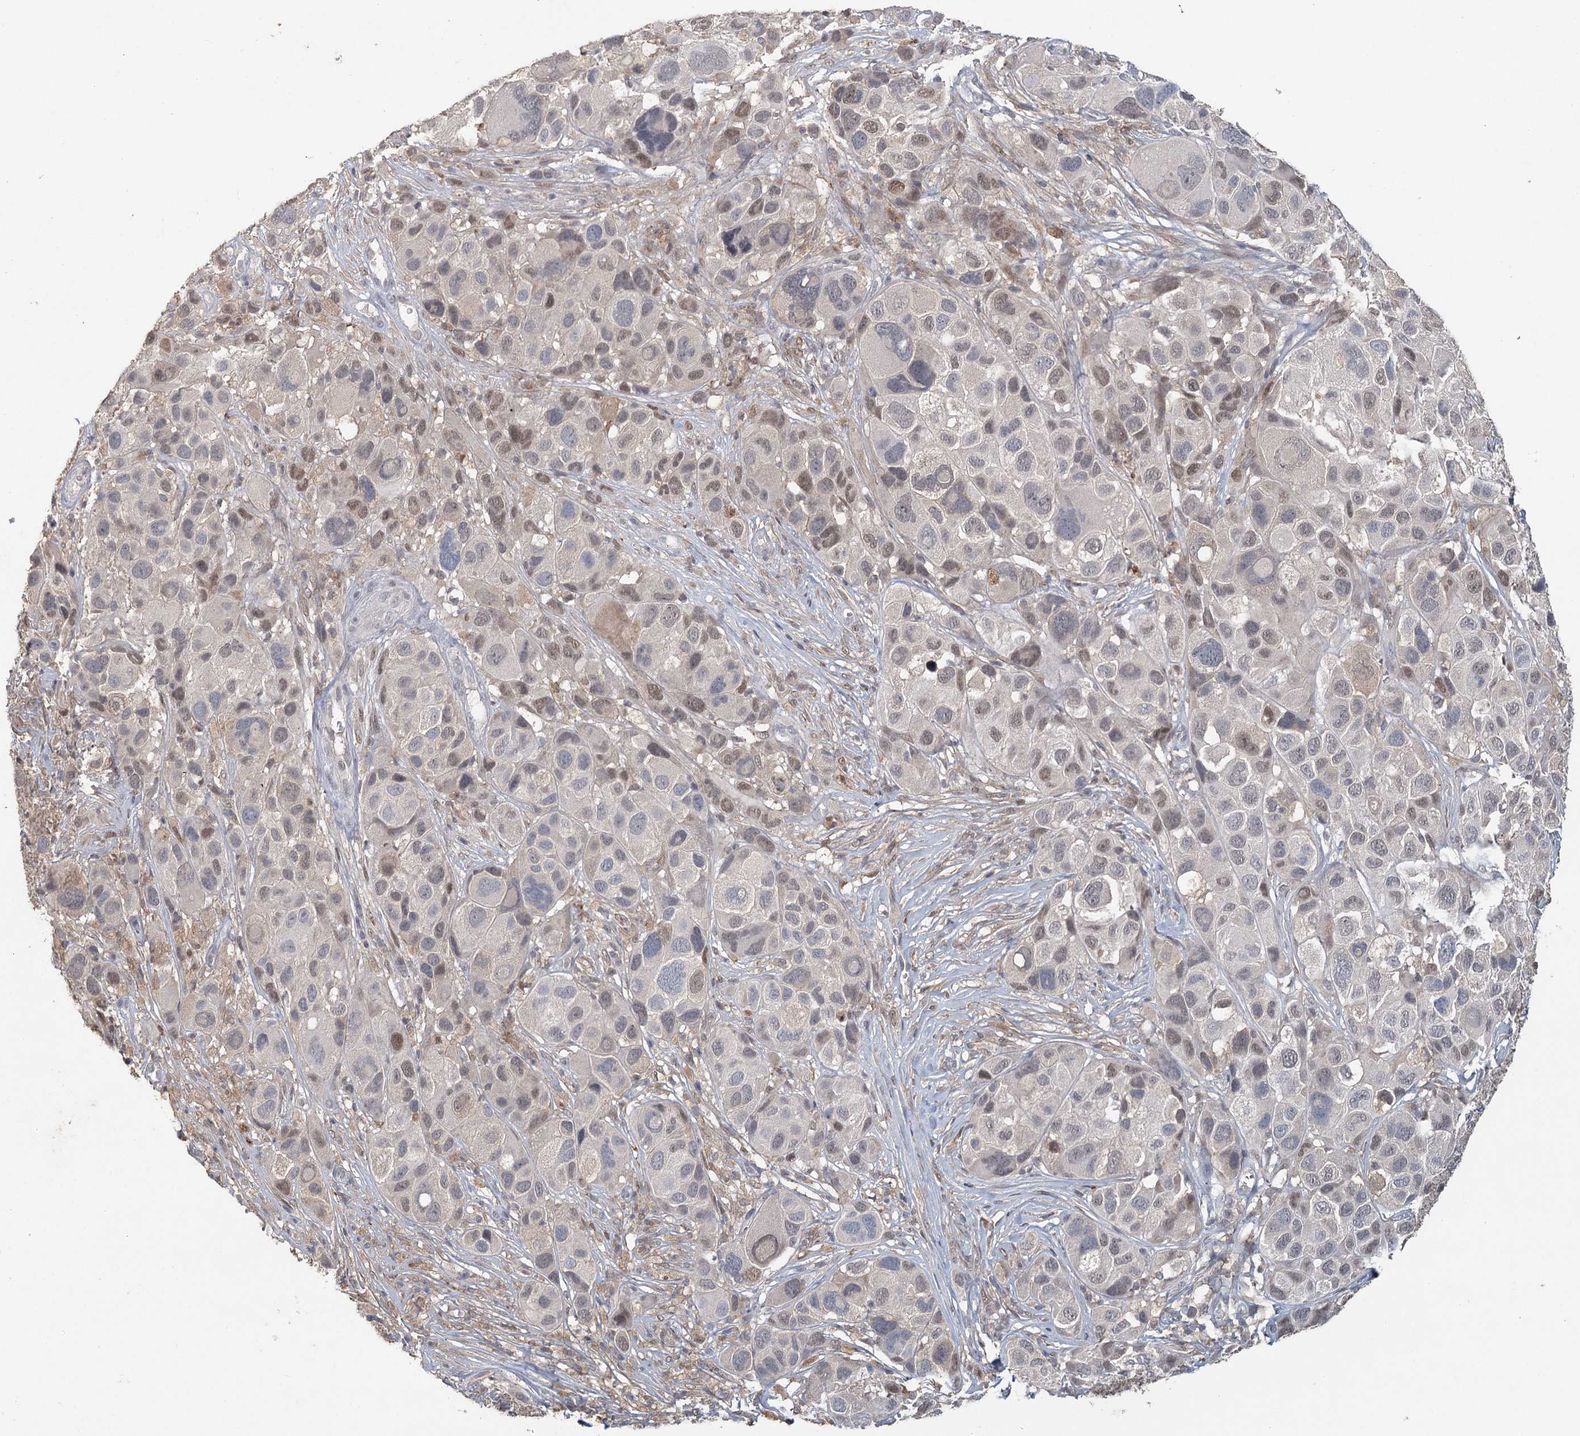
{"staining": {"intensity": "moderate", "quantity": "<25%", "location": "nuclear"}, "tissue": "melanoma", "cell_type": "Tumor cells", "image_type": "cancer", "snomed": [{"axis": "morphology", "description": "Malignant melanoma, NOS"}, {"axis": "topography", "description": "Skin of trunk"}], "caption": "Immunohistochemistry micrograph of malignant melanoma stained for a protein (brown), which exhibits low levels of moderate nuclear positivity in about <25% of tumor cells.", "gene": "ADK", "patient": {"sex": "male", "age": 71}}